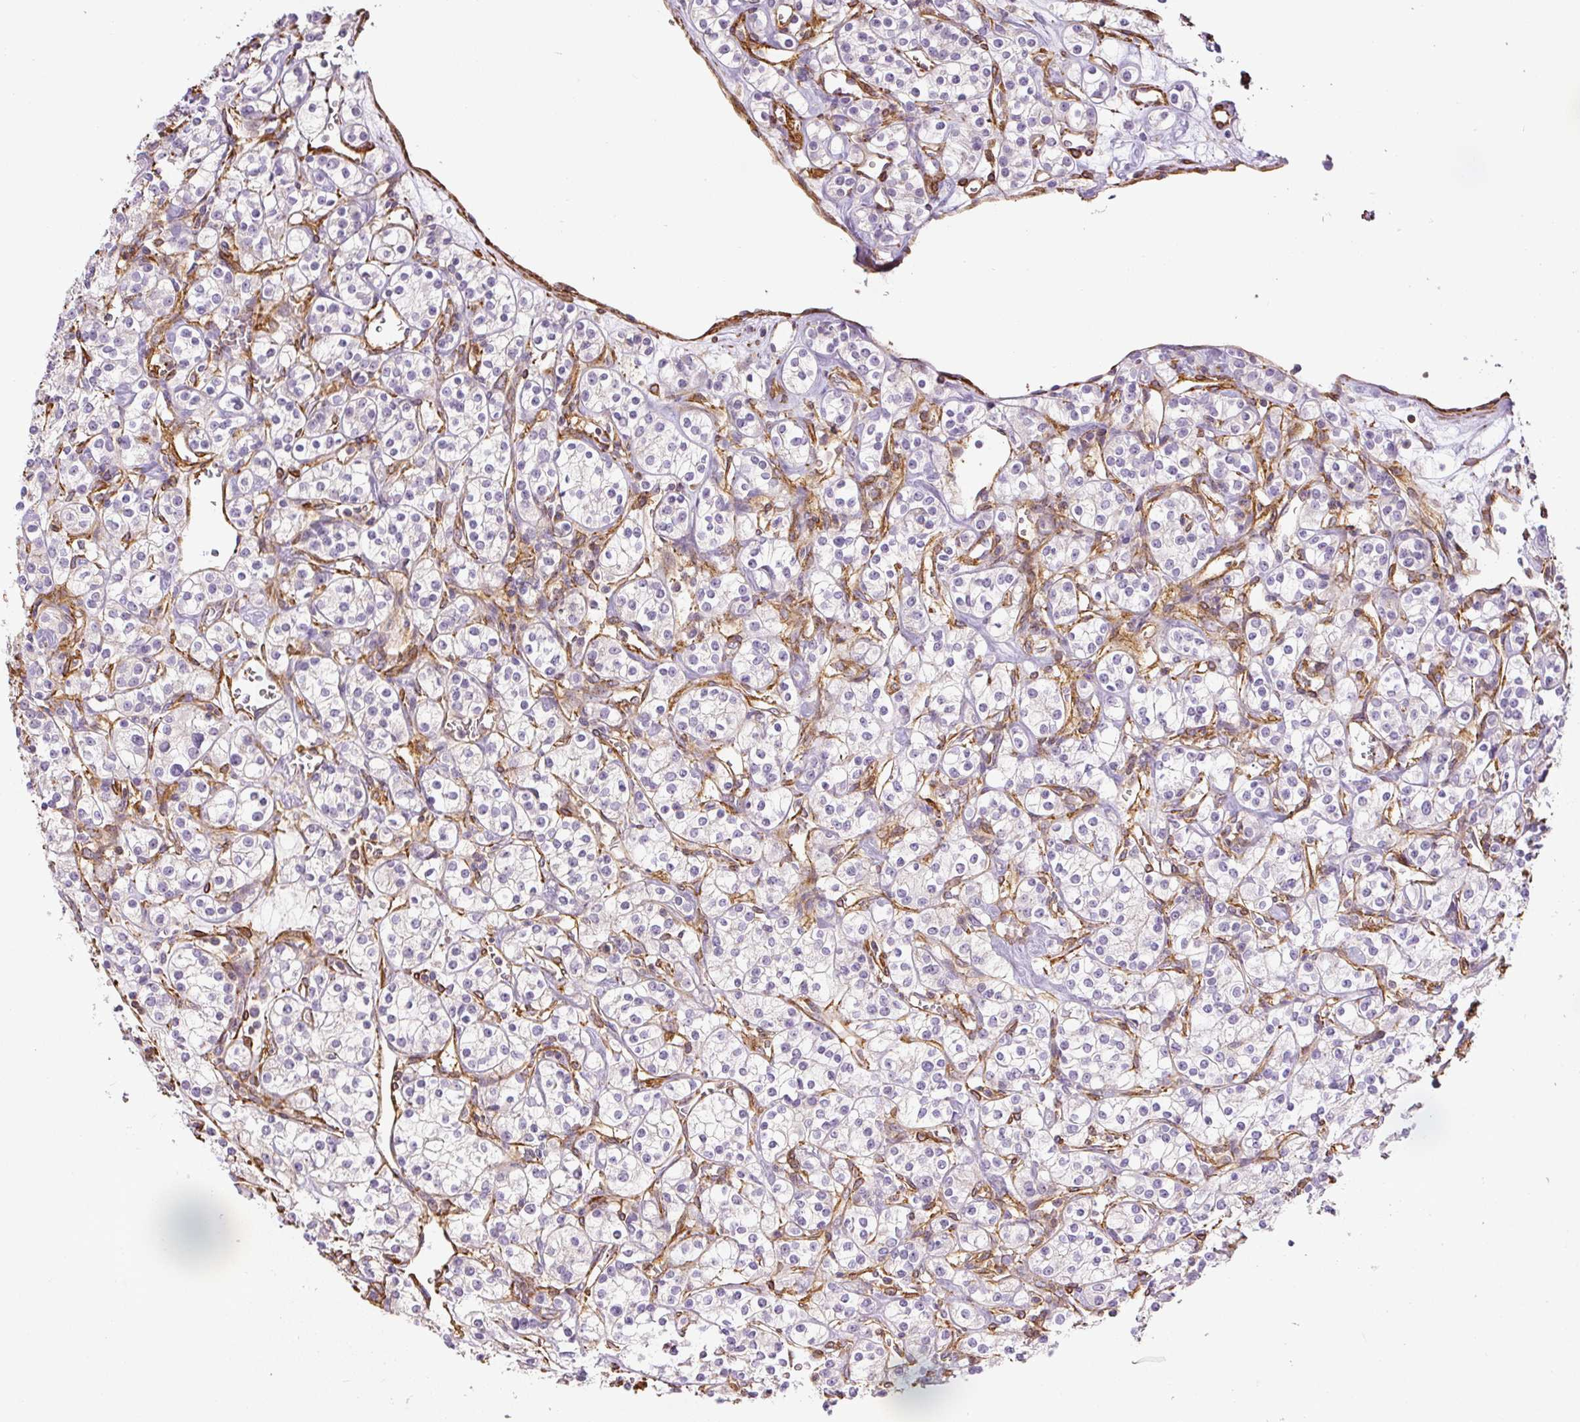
{"staining": {"intensity": "weak", "quantity": "<25%", "location": "cytoplasmic/membranous"}, "tissue": "renal cancer", "cell_type": "Tumor cells", "image_type": "cancer", "snomed": [{"axis": "morphology", "description": "Adenocarcinoma, NOS"}, {"axis": "topography", "description": "Kidney"}], "caption": "Photomicrograph shows no protein expression in tumor cells of renal adenocarcinoma tissue.", "gene": "MYL12A", "patient": {"sex": "male", "age": 77}}